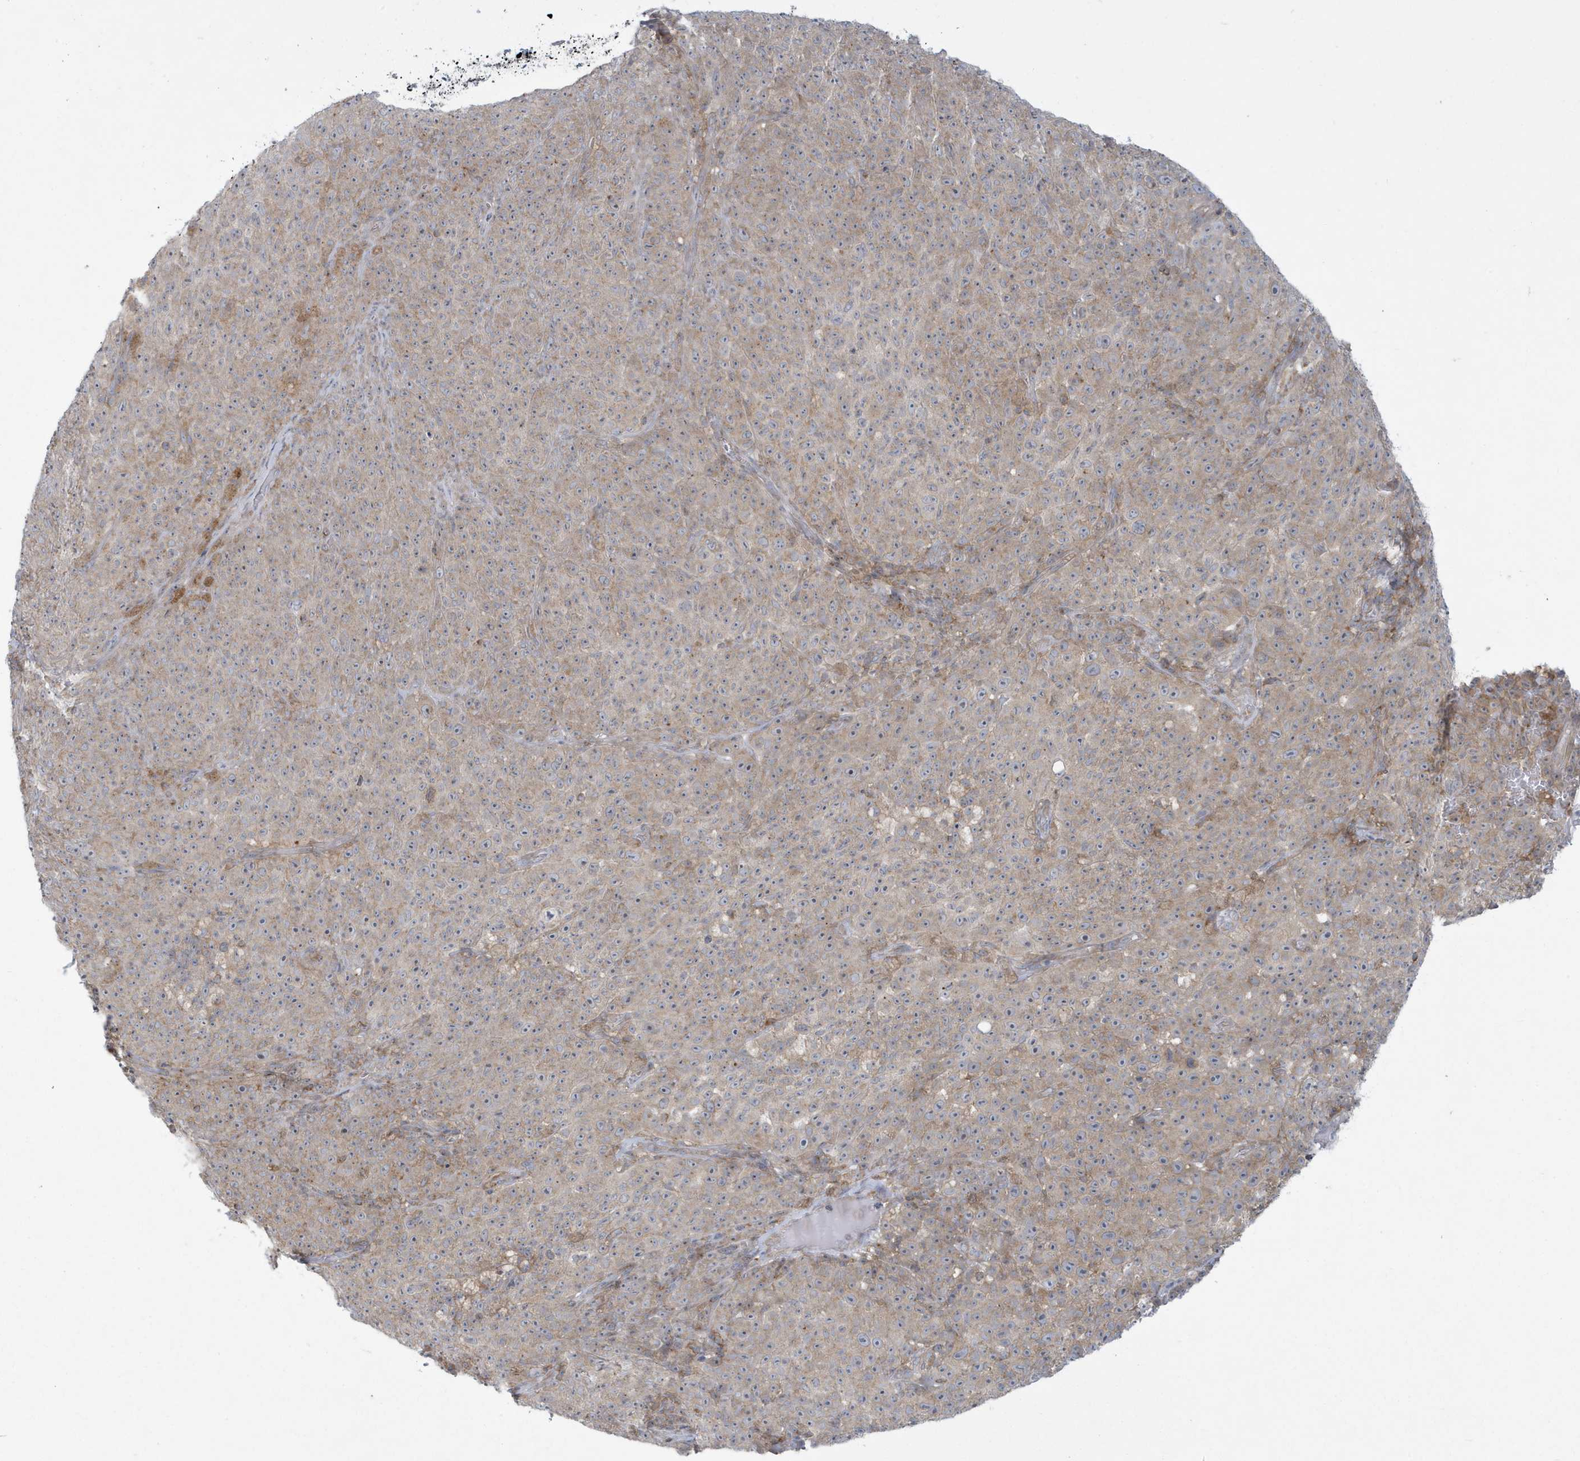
{"staining": {"intensity": "weak", "quantity": "25%-75%", "location": "cytoplasmic/membranous"}, "tissue": "melanoma", "cell_type": "Tumor cells", "image_type": "cancer", "snomed": [{"axis": "morphology", "description": "Malignant melanoma, NOS"}, {"axis": "topography", "description": "Skin"}], "caption": "Melanoma was stained to show a protein in brown. There is low levels of weak cytoplasmic/membranous staining in about 25%-75% of tumor cells.", "gene": "SLAMF9", "patient": {"sex": "female", "age": 82}}